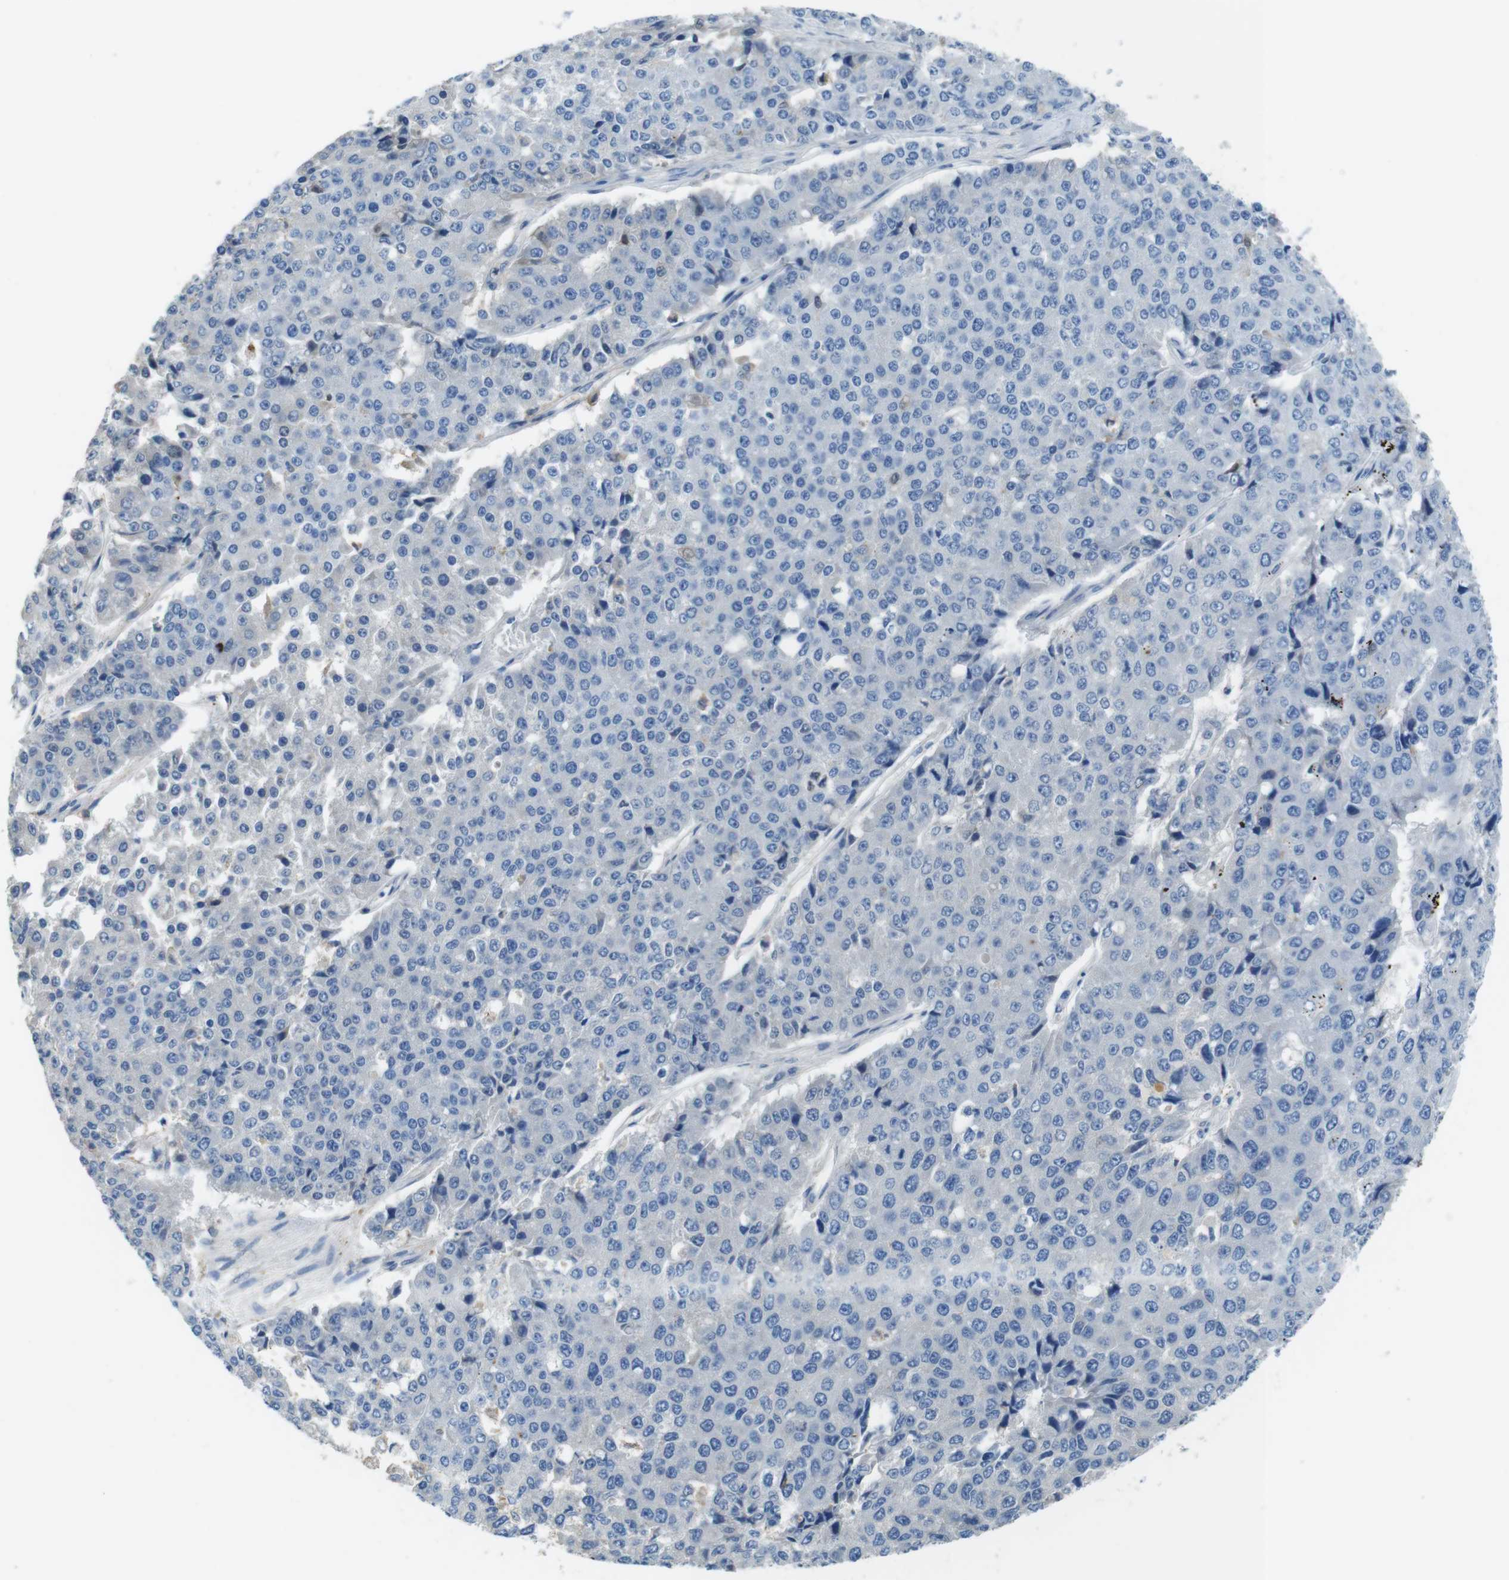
{"staining": {"intensity": "negative", "quantity": "none", "location": "none"}, "tissue": "pancreatic cancer", "cell_type": "Tumor cells", "image_type": "cancer", "snomed": [{"axis": "morphology", "description": "Adenocarcinoma, NOS"}, {"axis": "topography", "description": "Pancreas"}], "caption": "Tumor cells are negative for protein expression in human pancreatic cancer.", "gene": "TMPRSS15", "patient": {"sex": "male", "age": 50}}